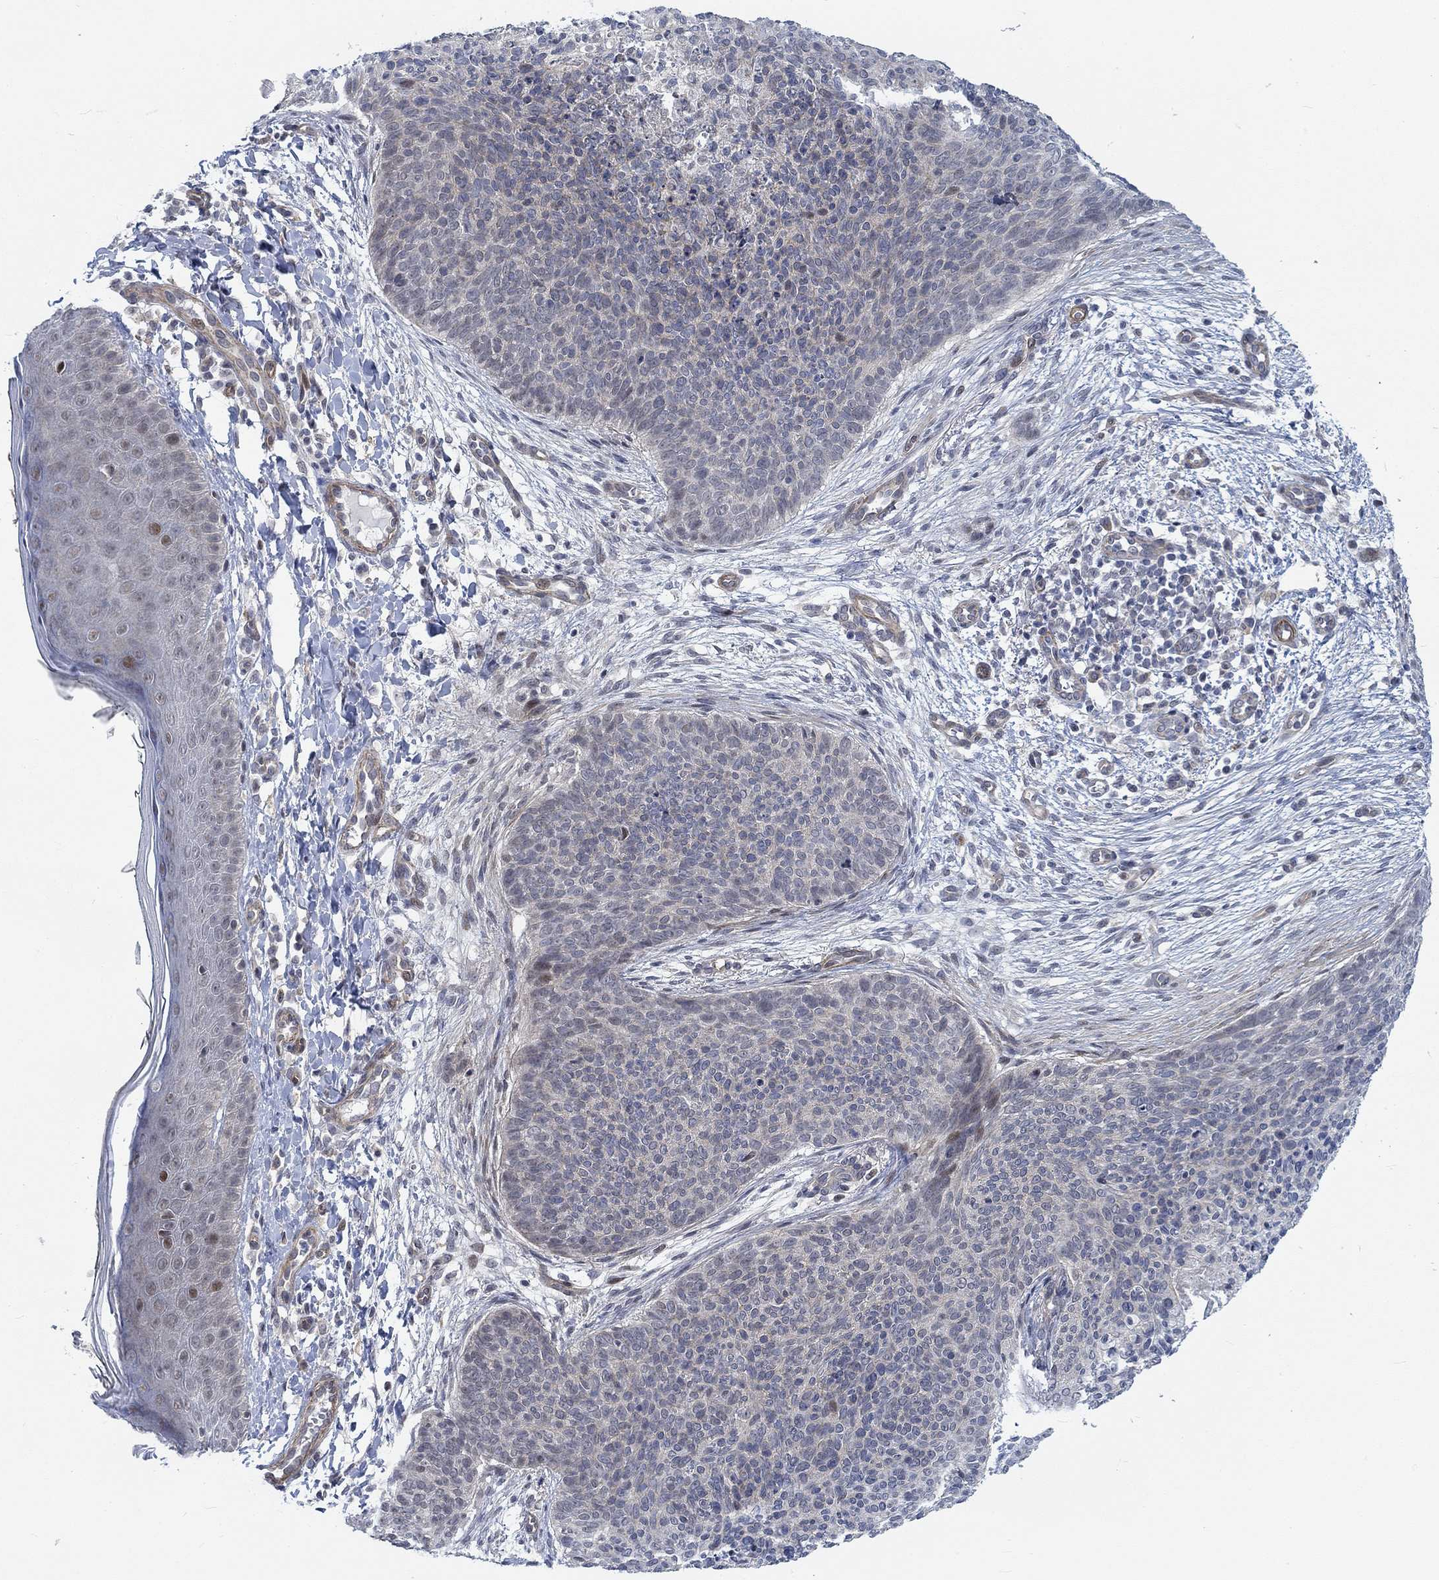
{"staining": {"intensity": "negative", "quantity": "none", "location": "none"}, "tissue": "skin cancer", "cell_type": "Tumor cells", "image_type": "cancer", "snomed": [{"axis": "morphology", "description": "Basal cell carcinoma"}, {"axis": "topography", "description": "Skin"}], "caption": "Immunohistochemistry (IHC) histopathology image of neoplastic tissue: basal cell carcinoma (skin) stained with DAB (3,3'-diaminobenzidine) shows no significant protein staining in tumor cells.", "gene": "KCNH8", "patient": {"sex": "male", "age": 64}}